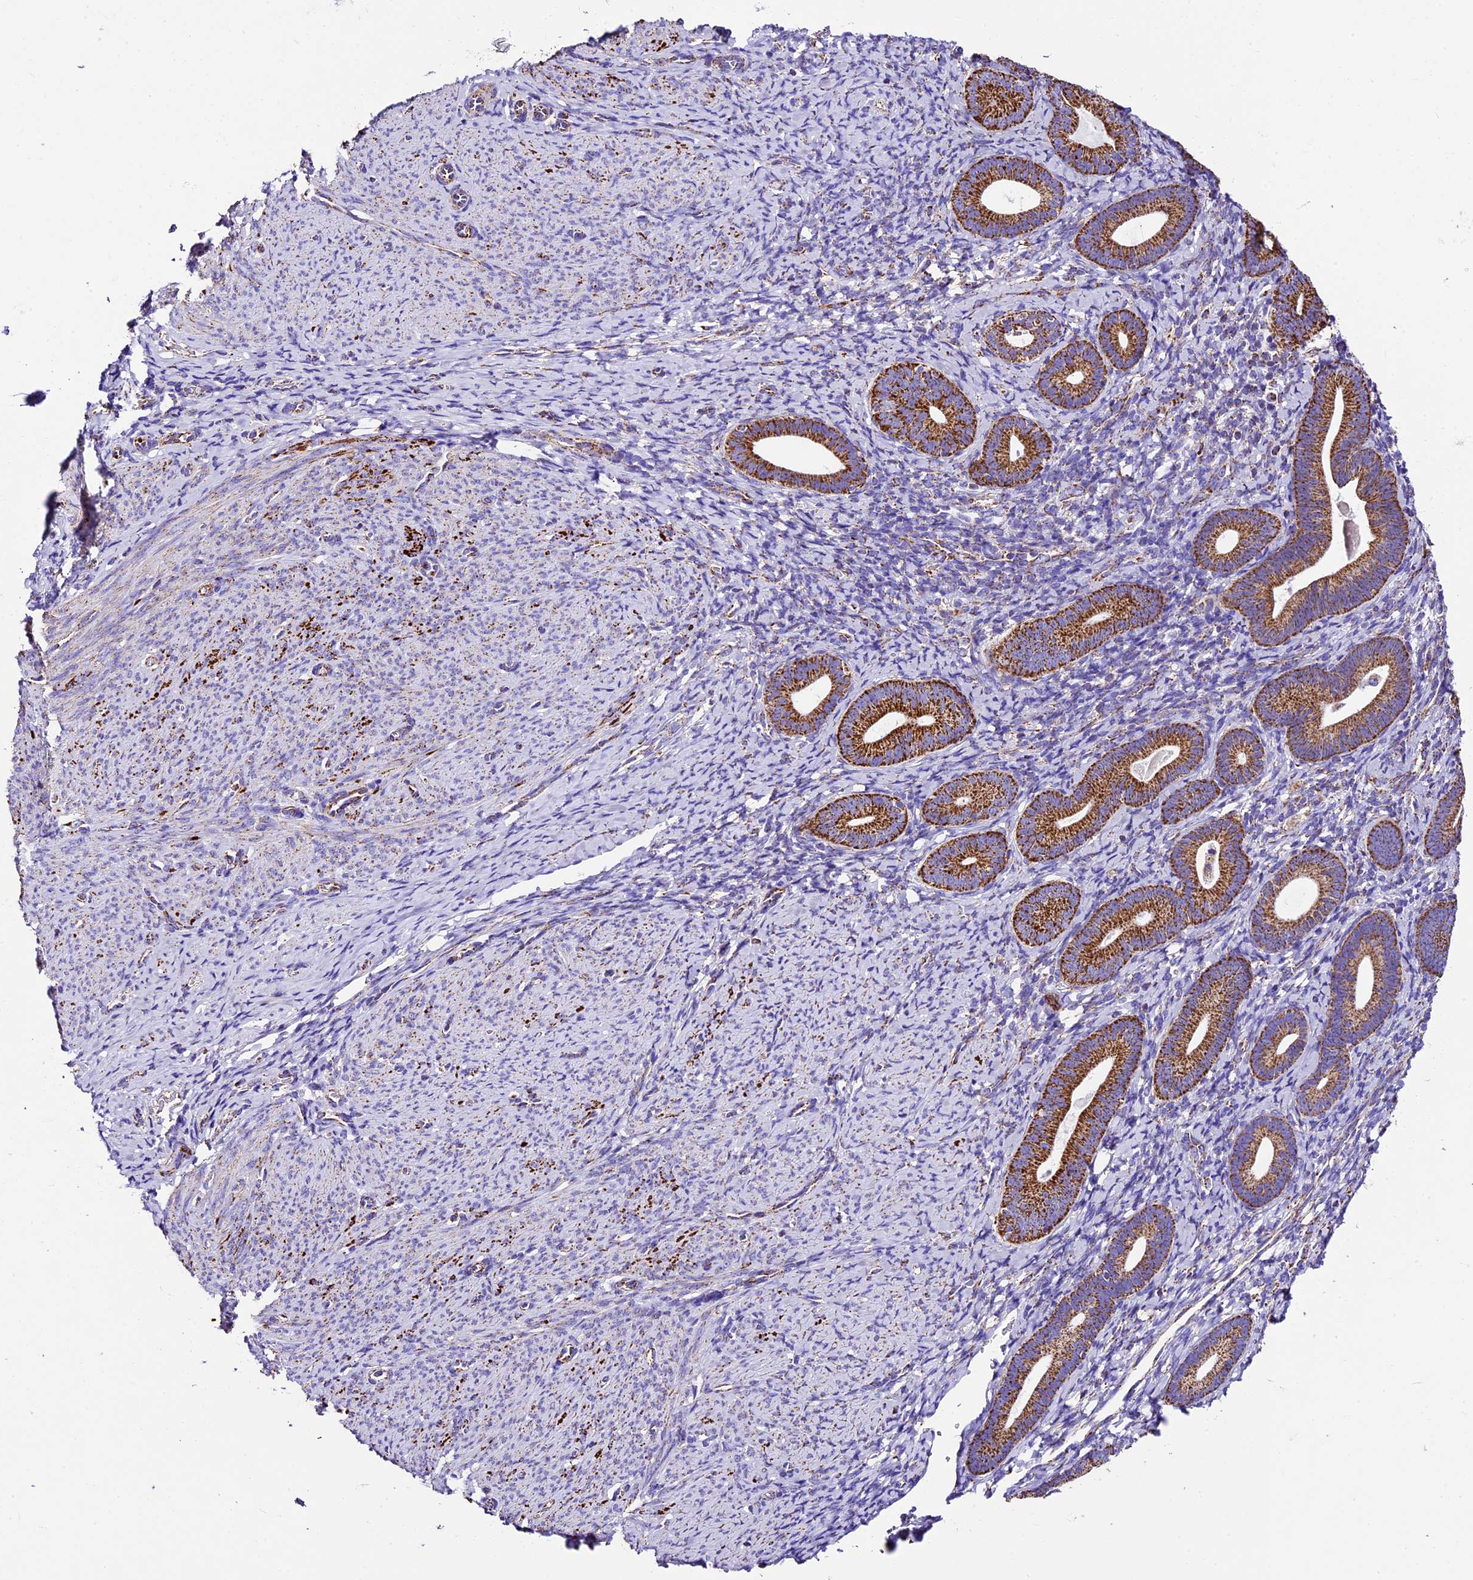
{"staining": {"intensity": "moderate", "quantity": ">75%", "location": "cytoplasmic/membranous"}, "tissue": "endometrium", "cell_type": "Cells in endometrial stroma", "image_type": "normal", "snomed": [{"axis": "morphology", "description": "Normal tissue, NOS"}, {"axis": "topography", "description": "Endometrium"}], "caption": "Protein staining exhibits moderate cytoplasmic/membranous staining in approximately >75% of cells in endometrial stroma in normal endometrium.", "gene": "DCAF5", "patient": {"sex": "female", "age": 65}}